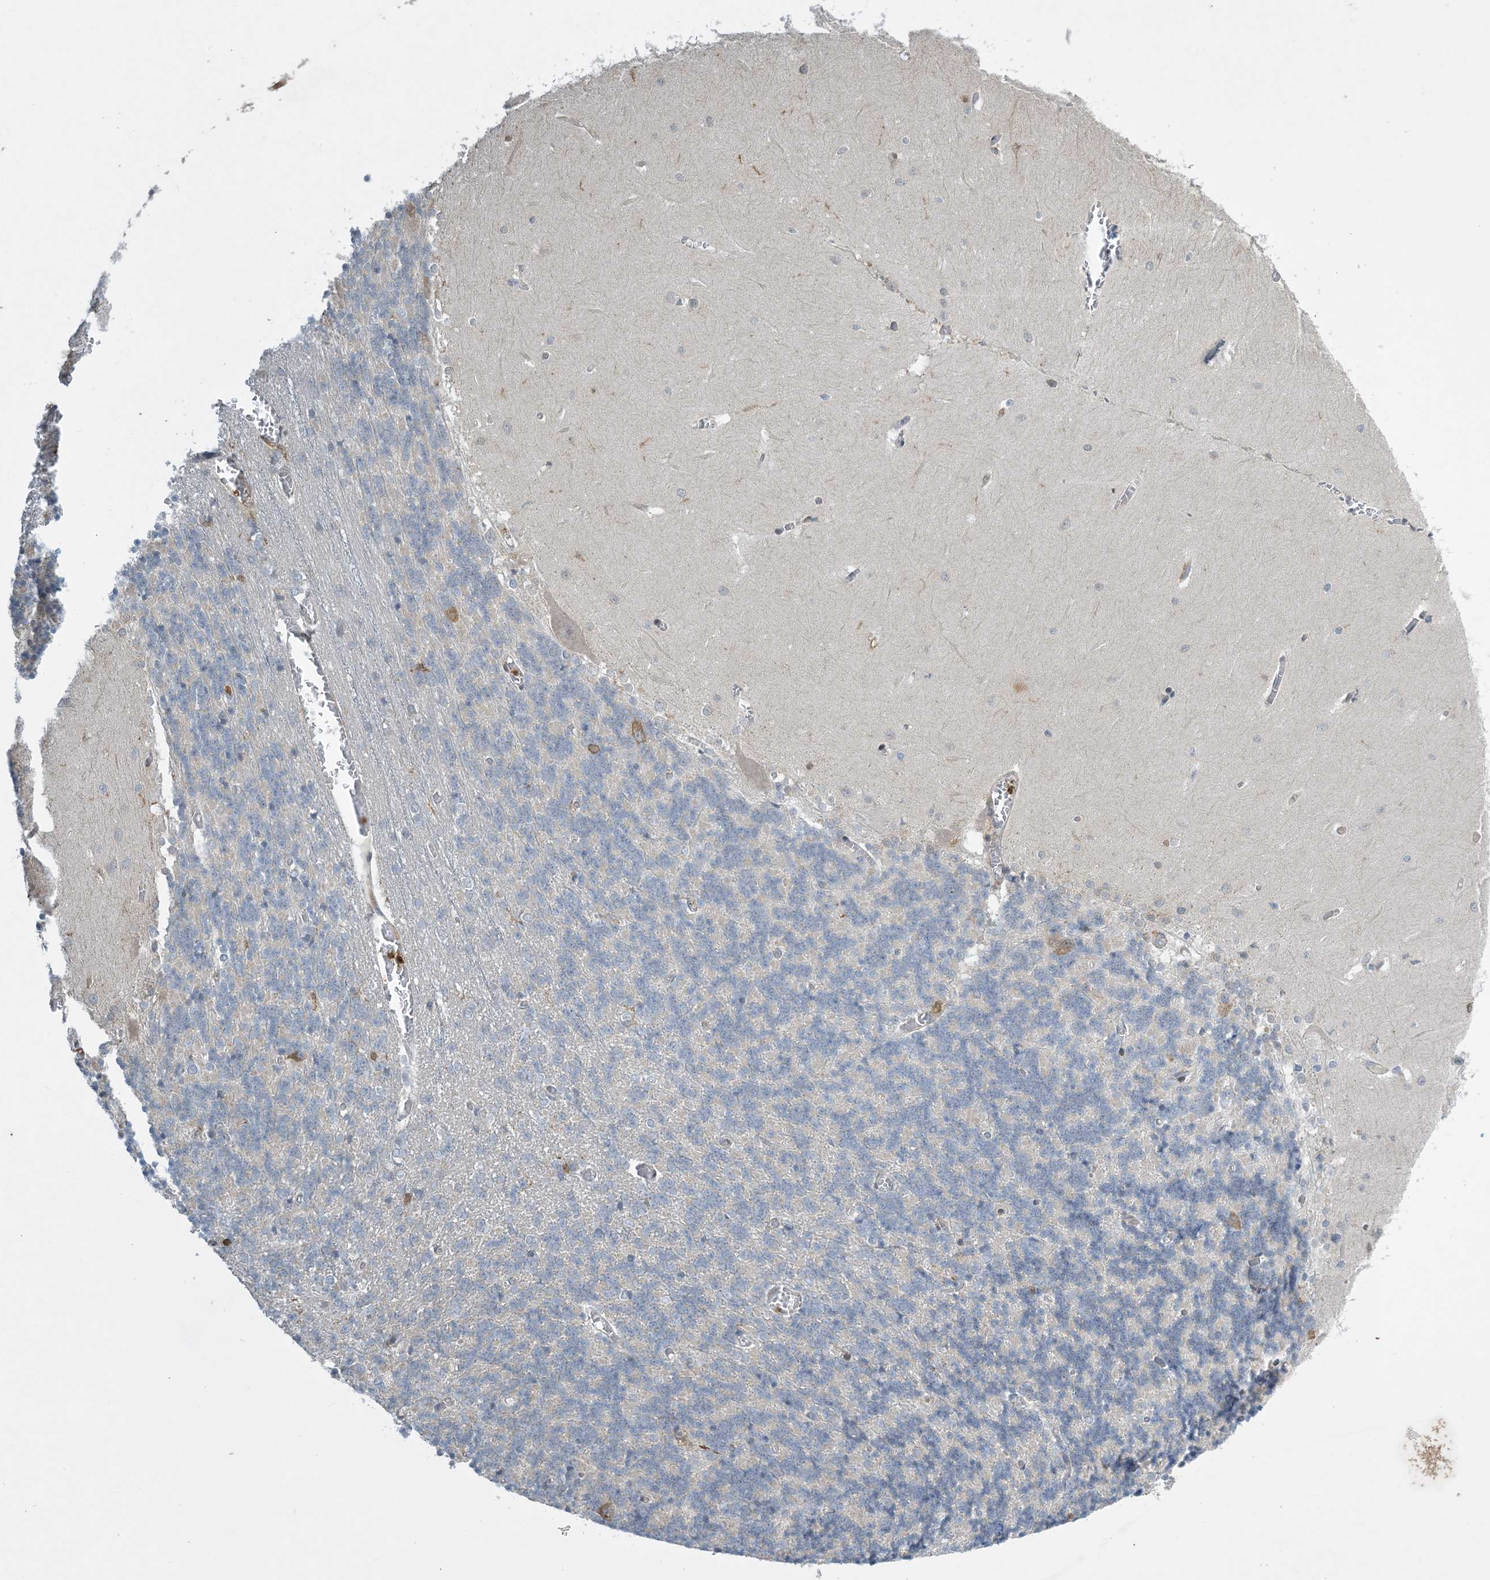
{"staining": {"intensity": "negative", "quantity": "none", "location": "none"}, "tissue": "cerebellum", "cell_type": "Cells in granular layer", "image_type": "normal", "snomed": [{"axis": "morphology", "description": "Normal tissue, NOS"}, {"axis": "topography", "description": "Cerebellum"}], "caption": "An IHC image of benign cerebellum is shown. There is no staining in cells in granular layer of cerebellum. (DAB (3,3'-diaminobenzidine) IHC visualized using brightfield microscopy, high magnification).", "gene": "TMSB4X", "patient": {"sex": "male", "age": 57}}